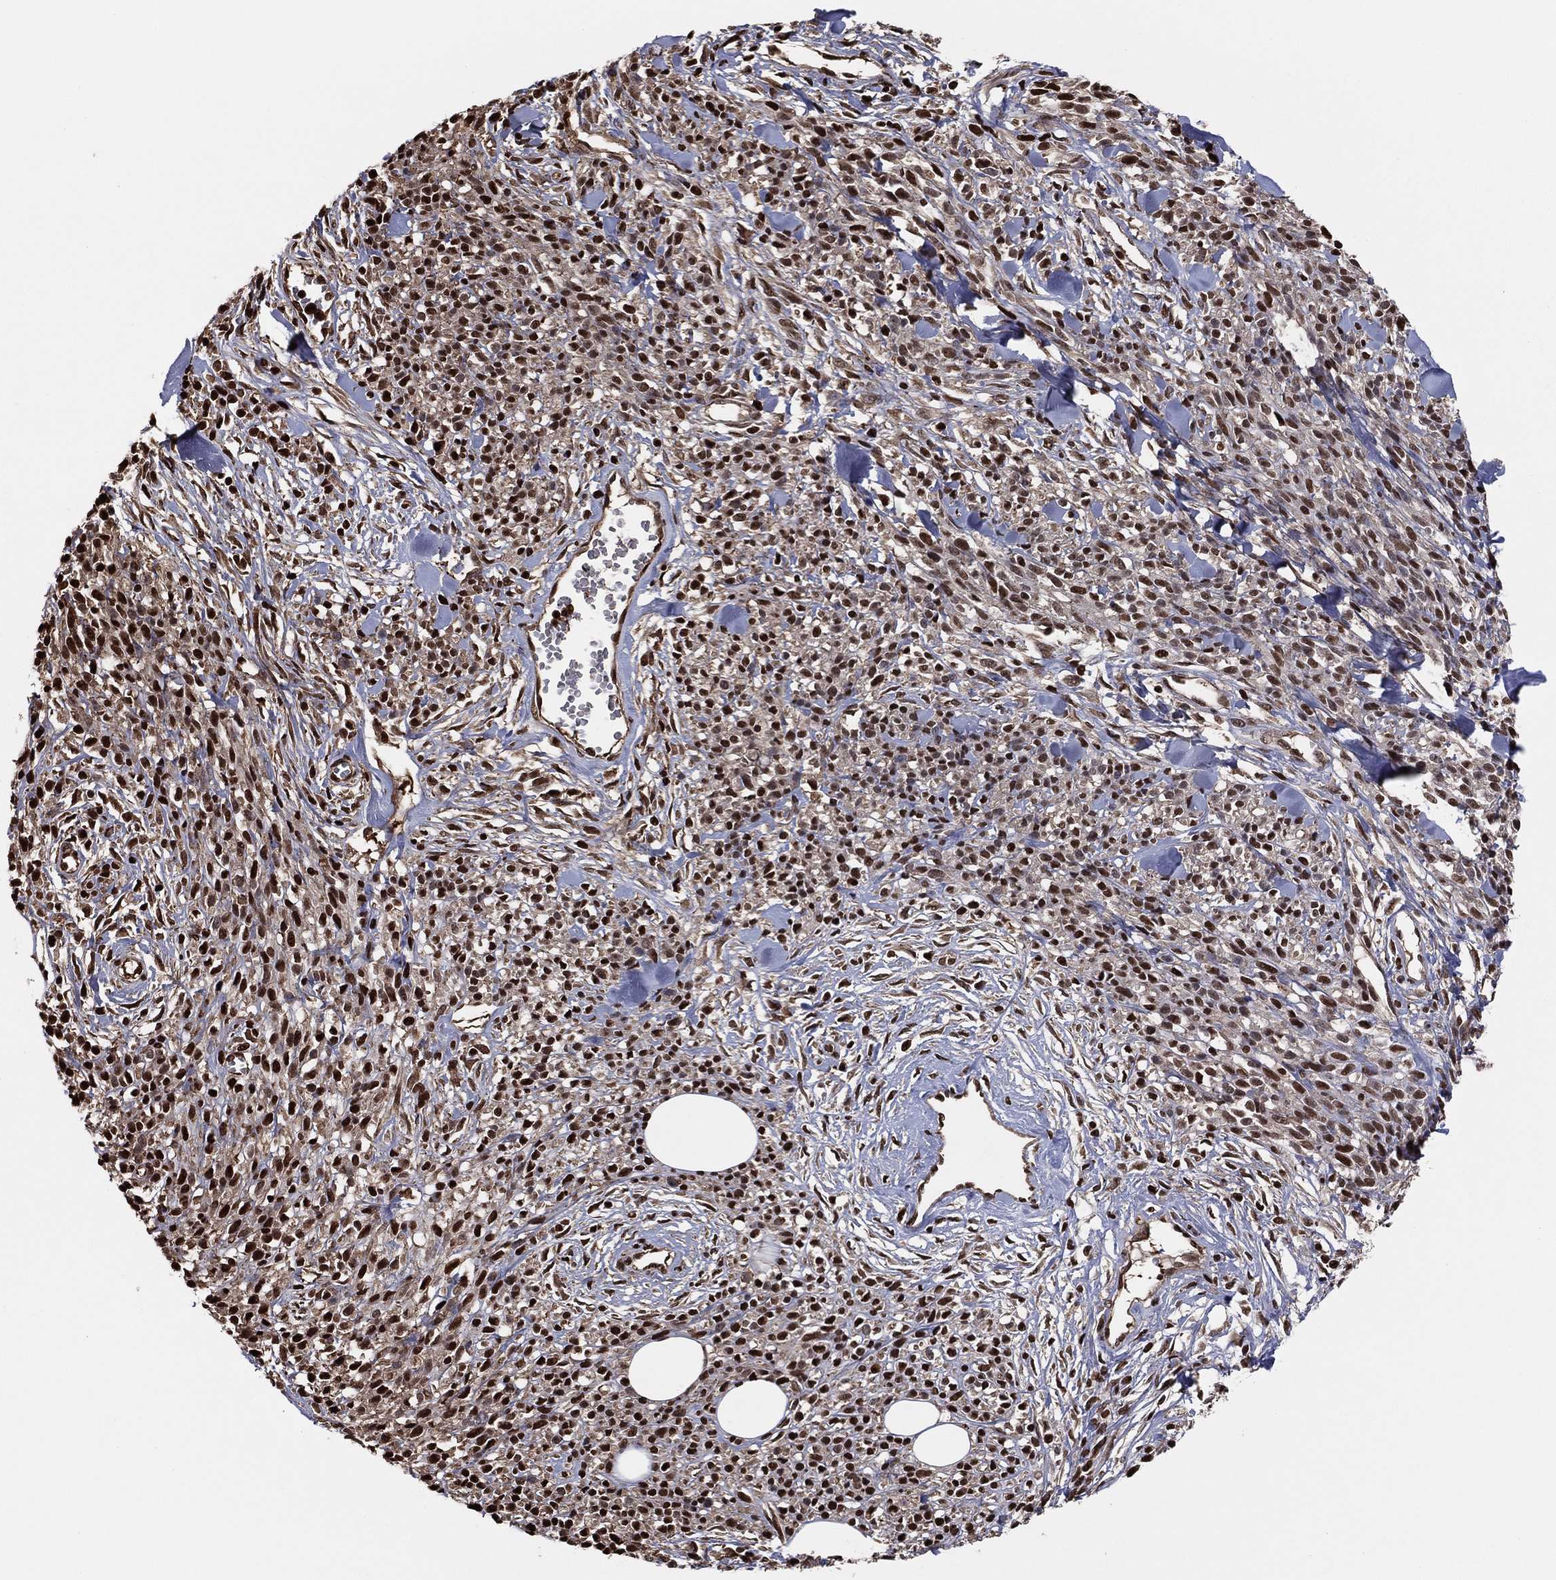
{"staining": {"intensity": "strong", "quantity": "25%-75%", "location": "nuclear"}, "tissue": "melanoma", "cell_type": "Tumor cells", "image_type": "cancer", "snomed": [{"axis": "morphology", "description": "Malignant melanoma, NOS"}, {"axis": "topography", "description": "Skin"}, {"axis": "topography", "description": "Skin of trunk"}], "caption": "DAB (3,3'-diaminobenzidine) immunohistochemical staining of malignant melanoma displays strong nuclear protein positivity in about 25%-75% of tumor cells.", "gene": "GAPDH", "patient": {"sex": "male", "age": 74}}